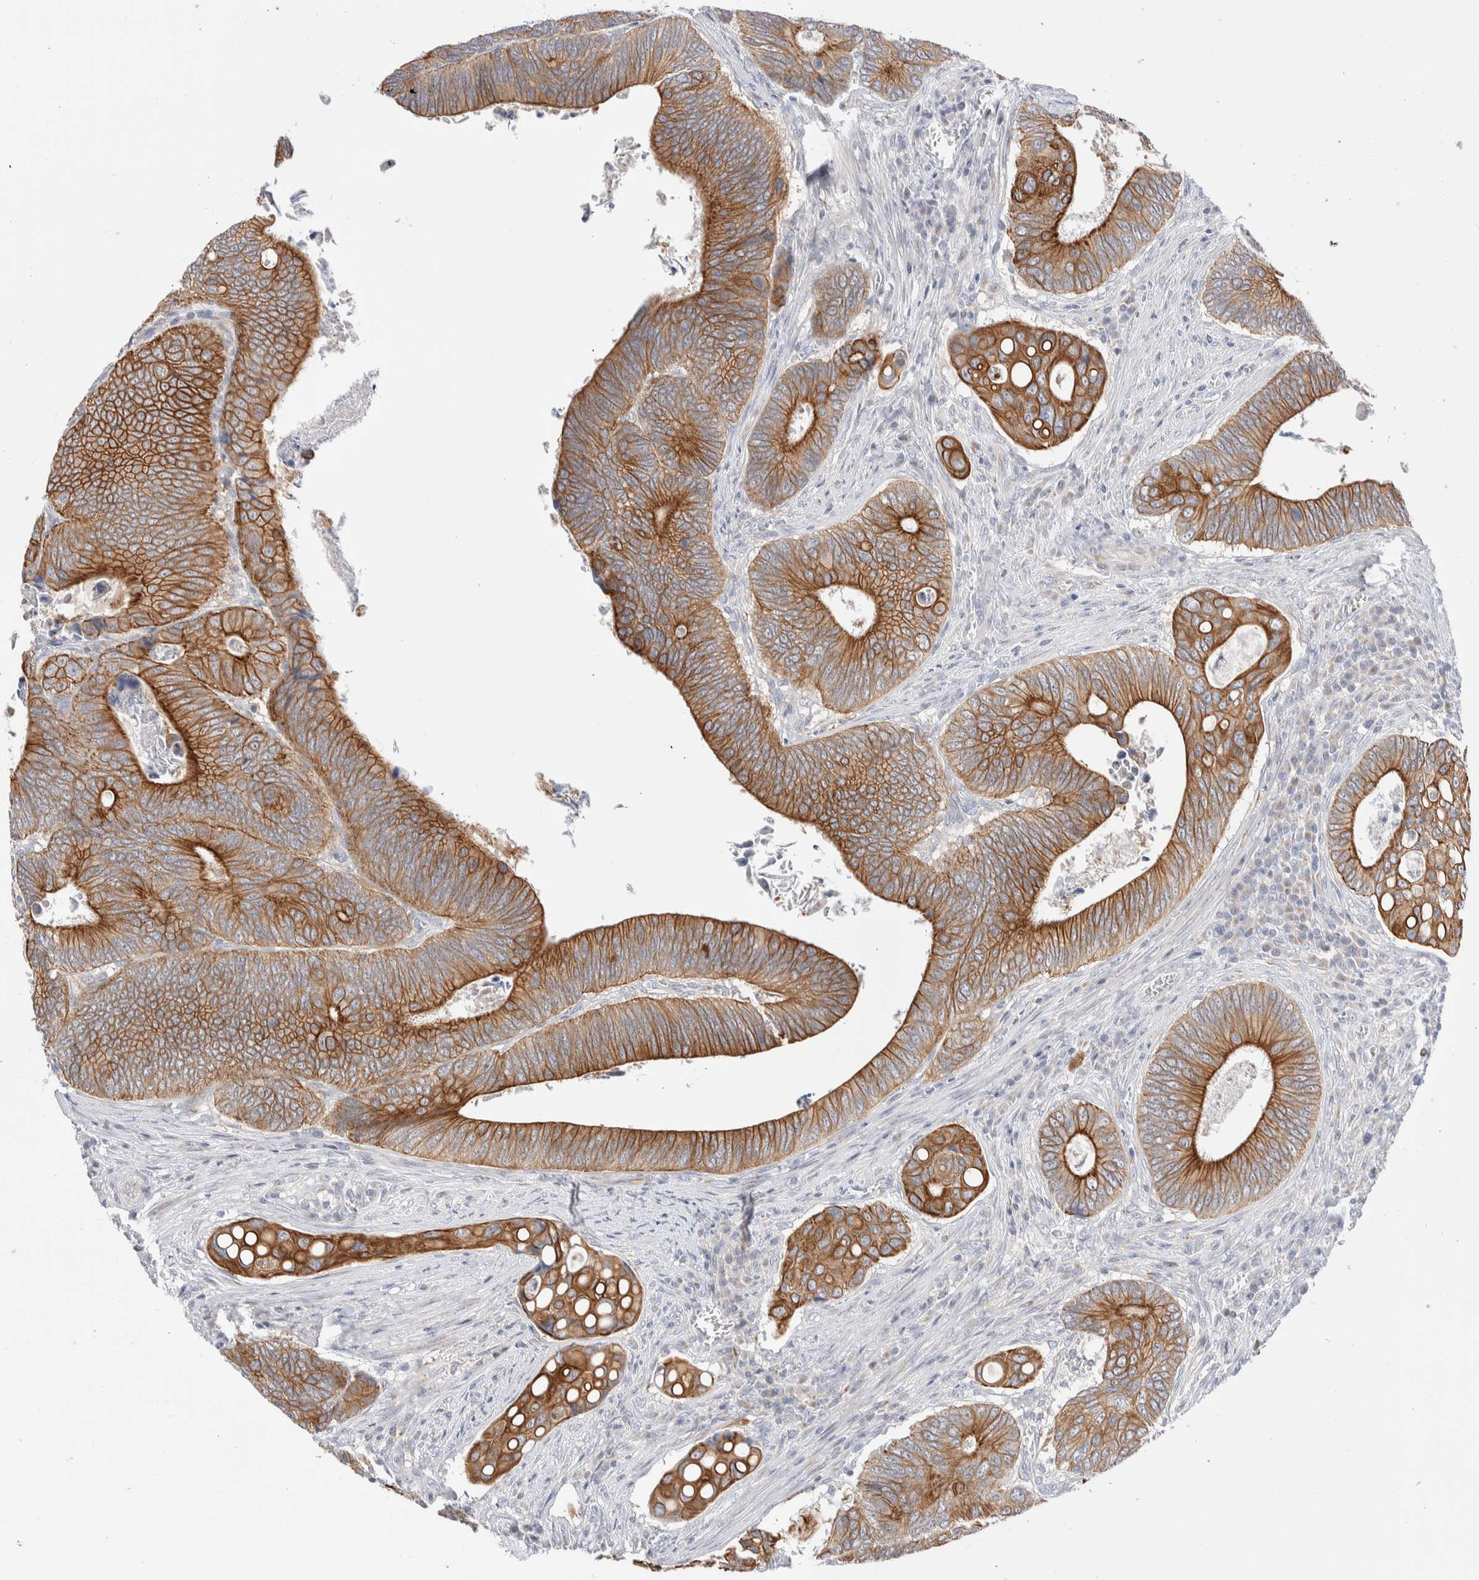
{"staining": {"intensity": "strong", "quantity": ">75%", "location": "cytoplasmic/membranous"}, "tissue": "colorectal cancer", "cell_type": "Tumor cells", "image_type": "cancer", "snomed": [{"axis": "morphology", "description": "Inflammation, NOS"}, {"axis": "morphology", "description": "Adenocarcinoma, NOS"}, {"axis": "topography", "description": "Colon"}], "caption": "Immunohistochemical staining of human colorectal cancer (adenocarcinoma) demonstrates strong cytoplasmic/membranous protein staining in about >75% of tumor cells.", "gene": "C1orf112", "patient": {"sex": "male", "age": 72}}